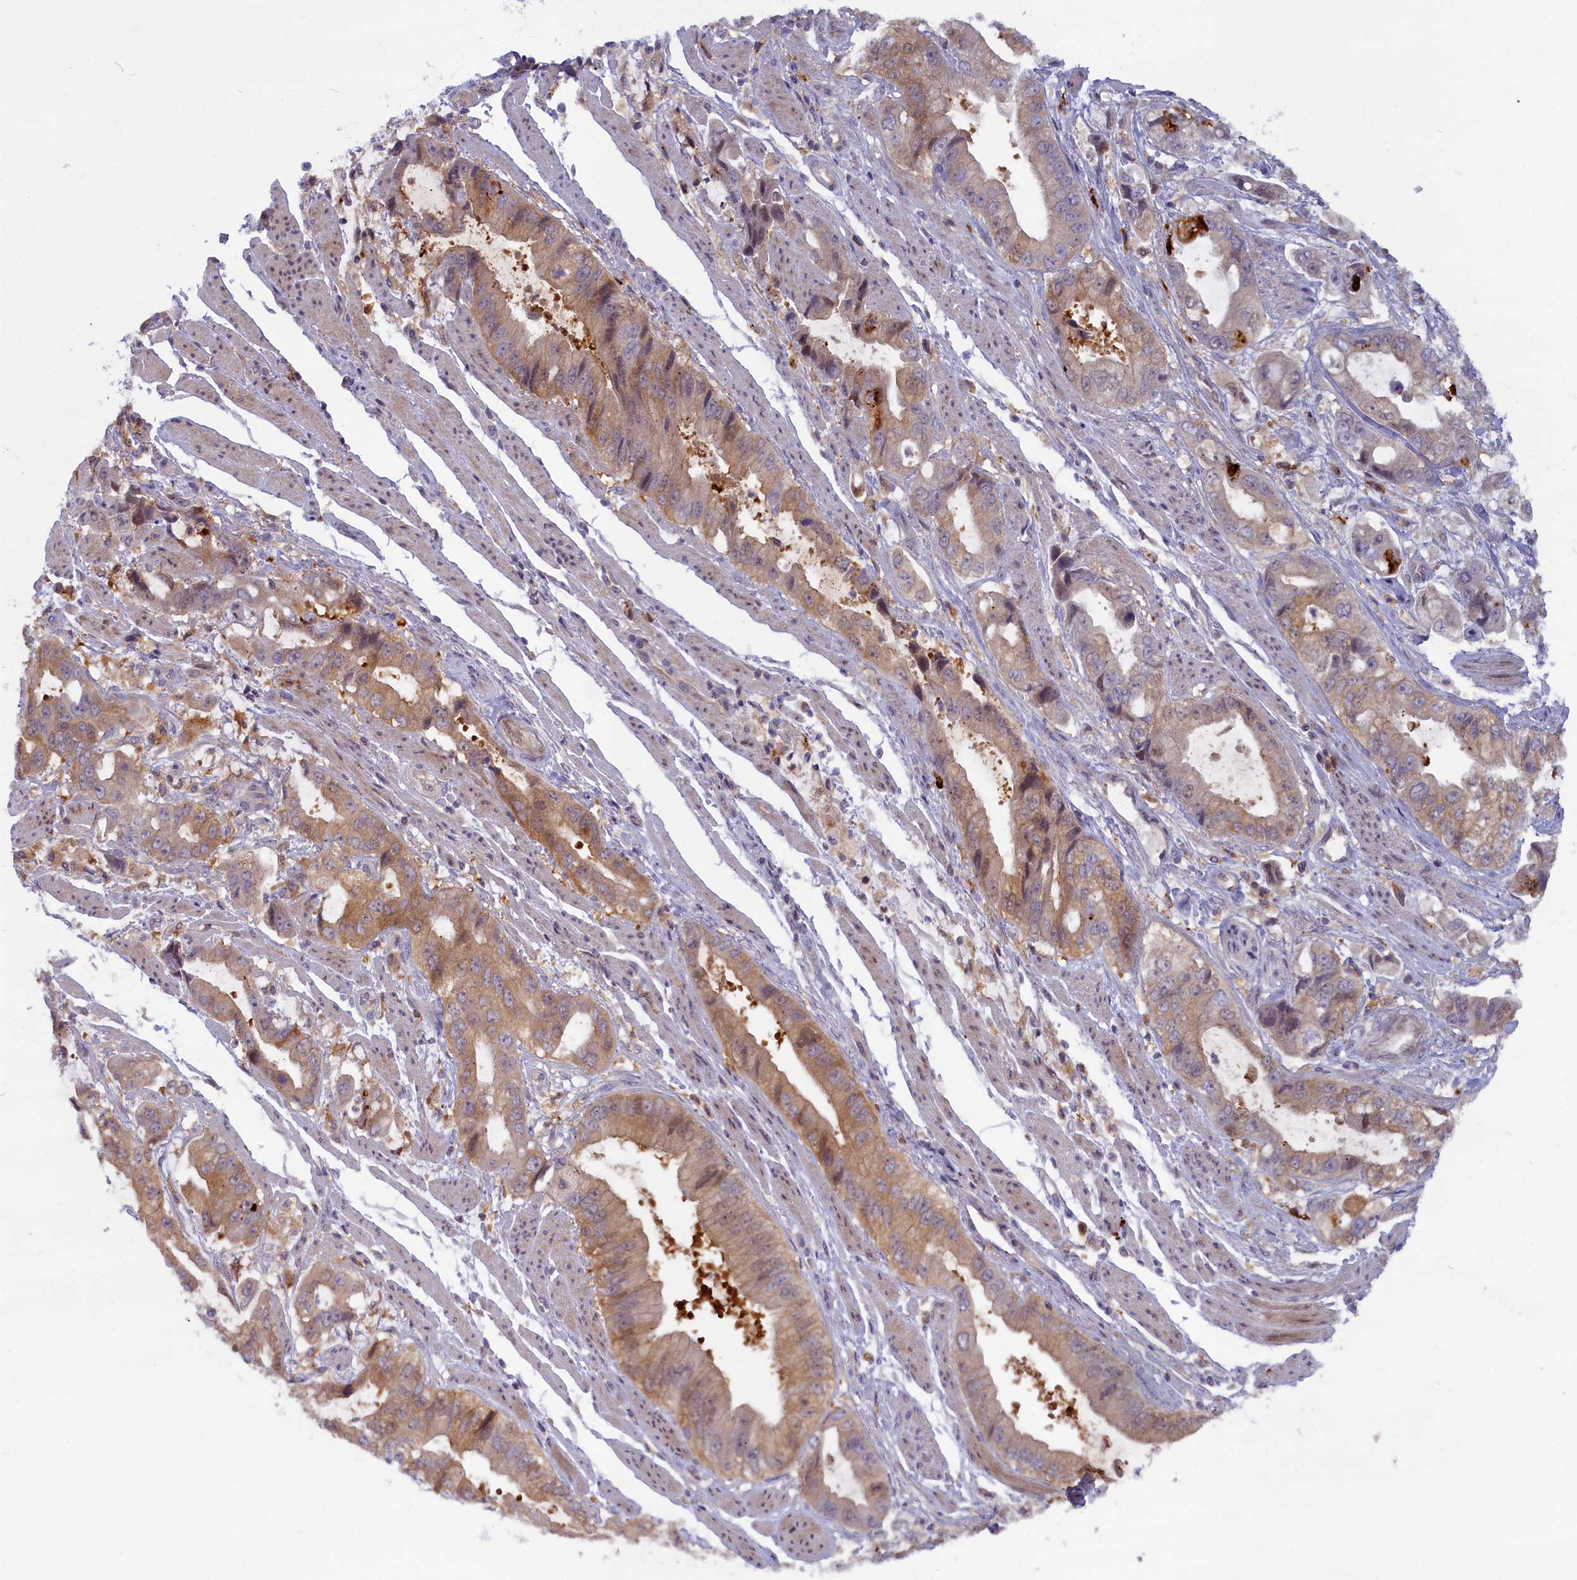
{"staining": {"intensity": "moderate", "quantity": "25%-75%", "location": "cytoplasmic/membranous"}, "tissue": "stomach cancer", "cell_type": "Tumor cells", "image_type": "cancer", "snomed": [{"axis": "morphology", "description": "Adenocarcinoma, NOS"}, {"axis": "topography", "description": "Stomach"}], "caption": "A high-resolution photomicrograph shows IHC staining of stomach adenocarcinoma, which reveals moderate cytoplasmic/membranous staining in approximately 25%-75% of tumor cells.", "gene": "FCSK", "patient": {"sex": "male", "age": 62}}